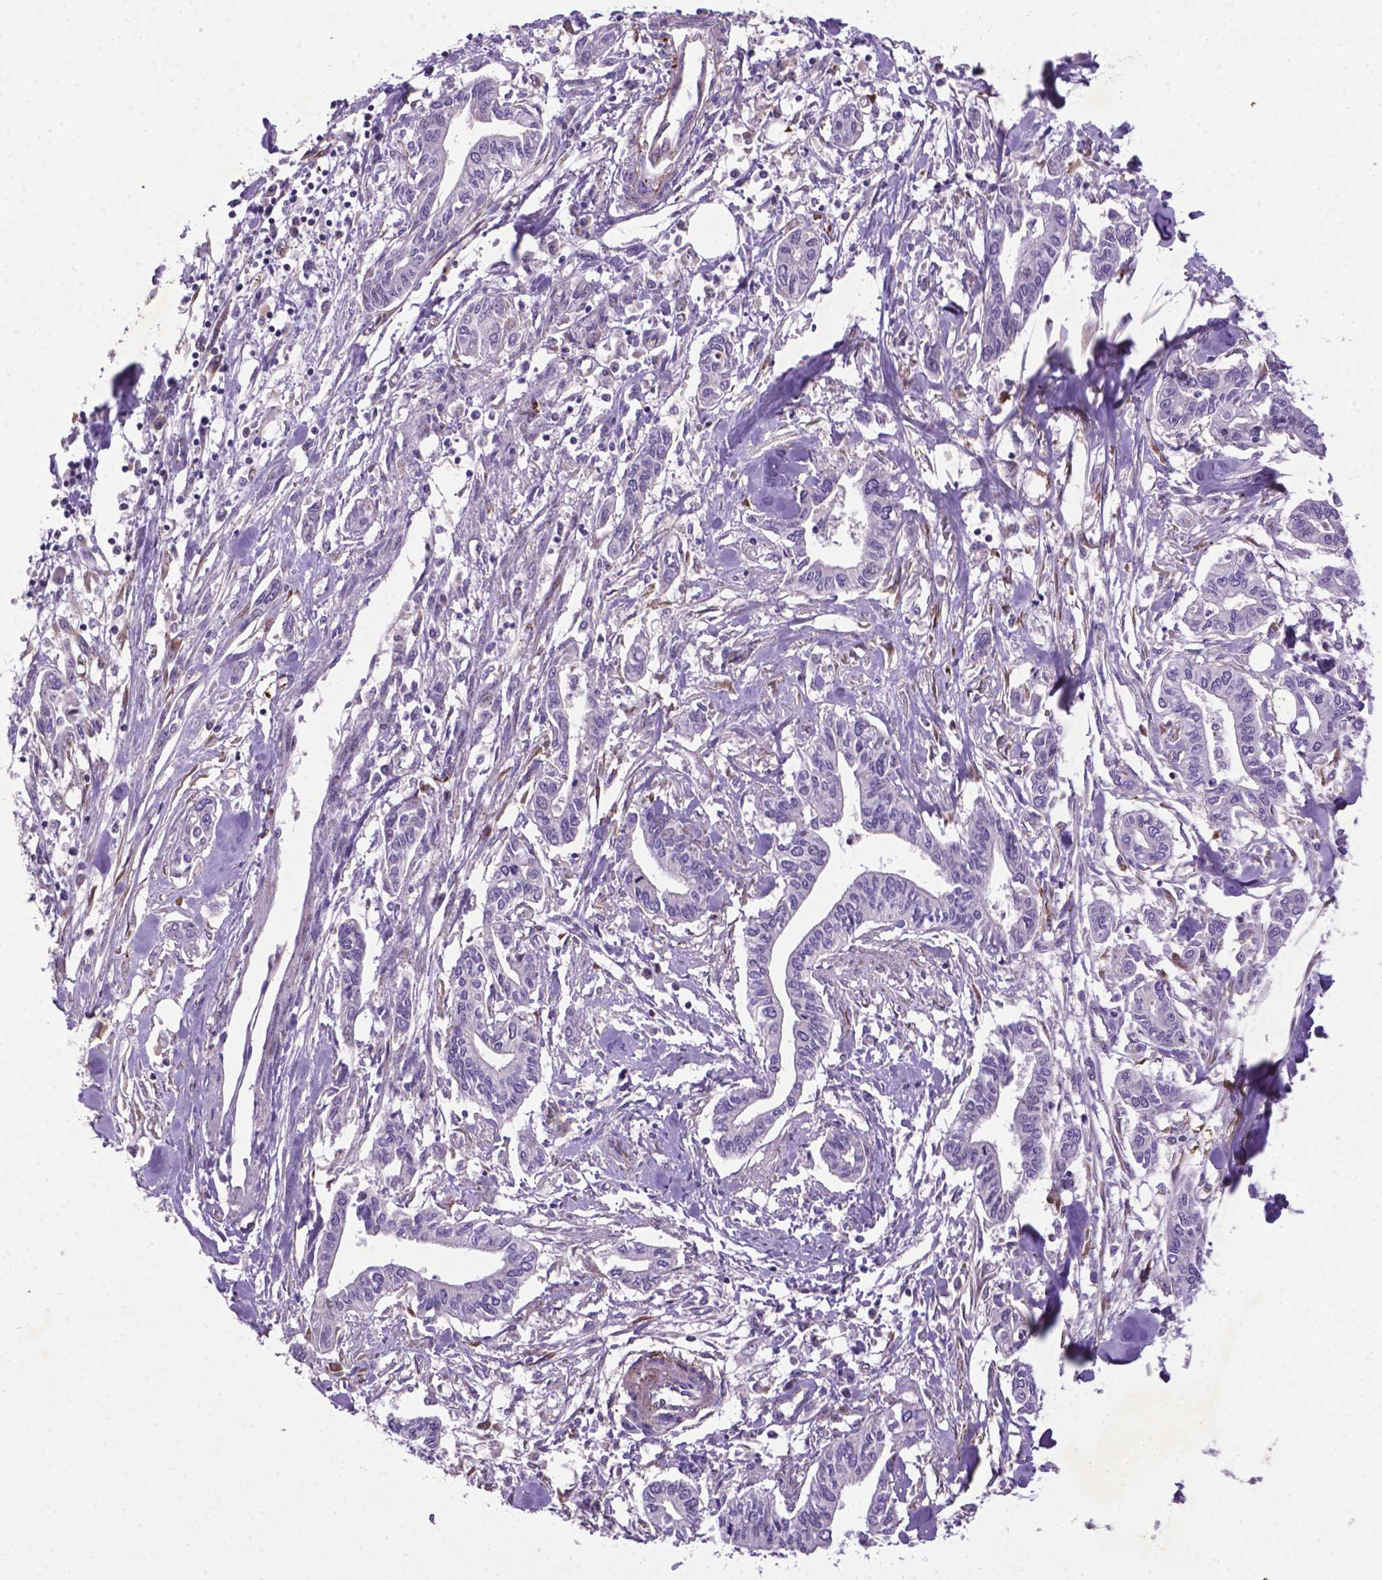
{"staining": {"intensity": "negative", "quantity": "none", "location": "none"}, "tissue": "pancreatic cancer", "cell_type": "Tumor cells", "image_type": "cancer", "snomed": [{"axis": "morphology", "description": "Adenocarcinoma, NOS"}, {"axis": "topography", "description": "Pancreas"}], "caption": "A high-resolution micrograph shows immunohistochemistry staining of pancreatic cancer, which exhibits no significant staining in tumor cells.", "gene": "CCER2", "patient": {"sex": "male", "age": 60}}